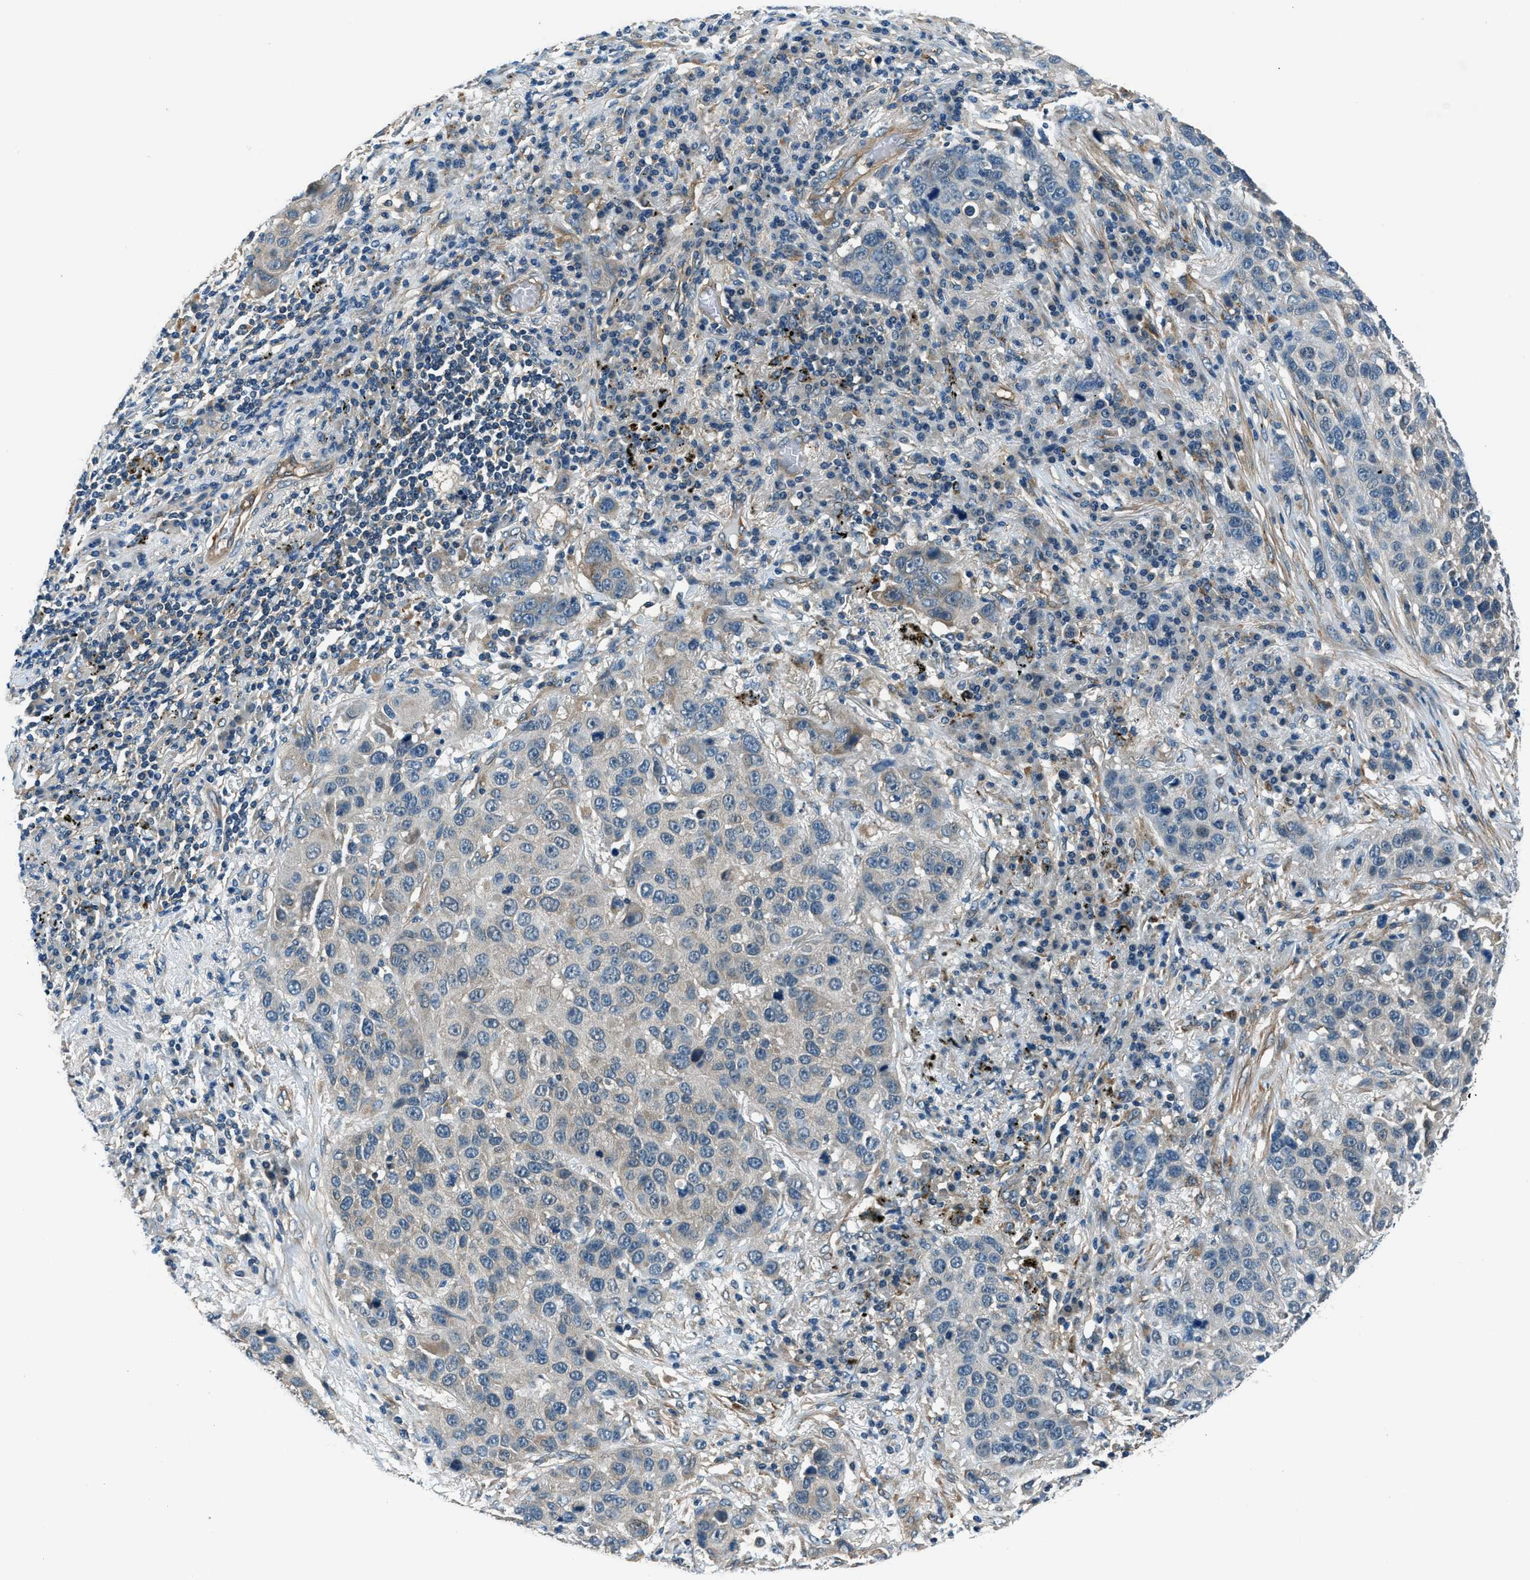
{"staining": {"intensity": "negative", "quantity": "none", "location": "none"}, "tissue": "lung cancer", "cell_type": "Tumor cells", "image_type": "cancer", "snomed": [{"axis": "morphology", "description": "Squamous cell carcinoma, NOS"}, {"axis": "topography", "description": "Lung"}], "caption": "Tumor cells are negative for brown protein staining in lung cancer.", "gene": "SLC19A2", "patient": {"sex": "male", "age": 57}}